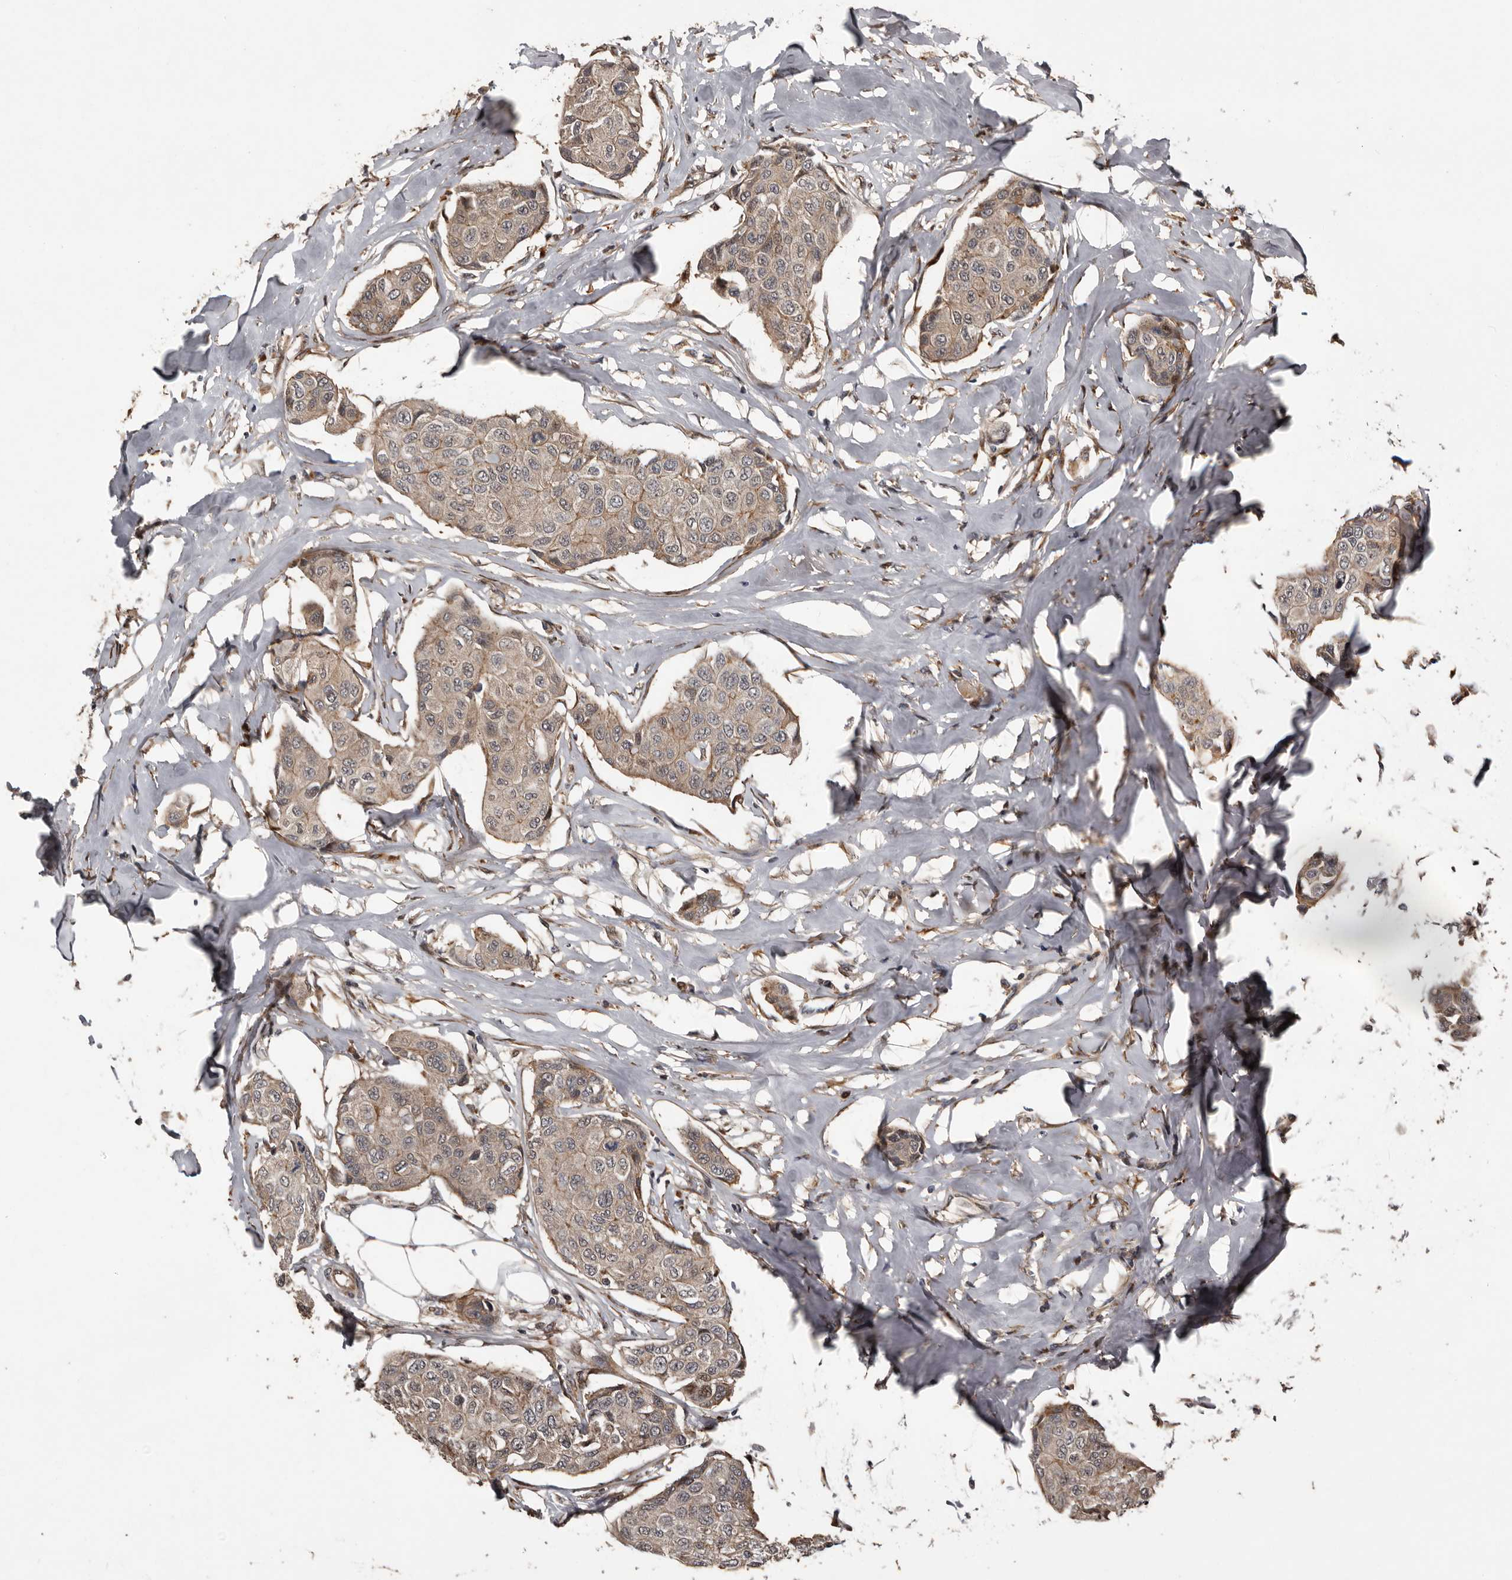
{"staining": {"intensity": "weak", "quantity": ">75%", "location": "cytoplasmic/membranous"}, "tissue": "breast cancer", "cell_type": "Tumor cells", "image_type": "cancer", "snomed": [{"axis": "morphology", "description": "Duct carcinoma"}, {"axis": "topography", "description": "Breast"}], "caption": "Human invasive ductal carcinoma (breast) stained with a protein marker reveals weak staining in tumor cells.", "gene": "SERTAD4", "patient": {"sex": "female", "age": 80}}